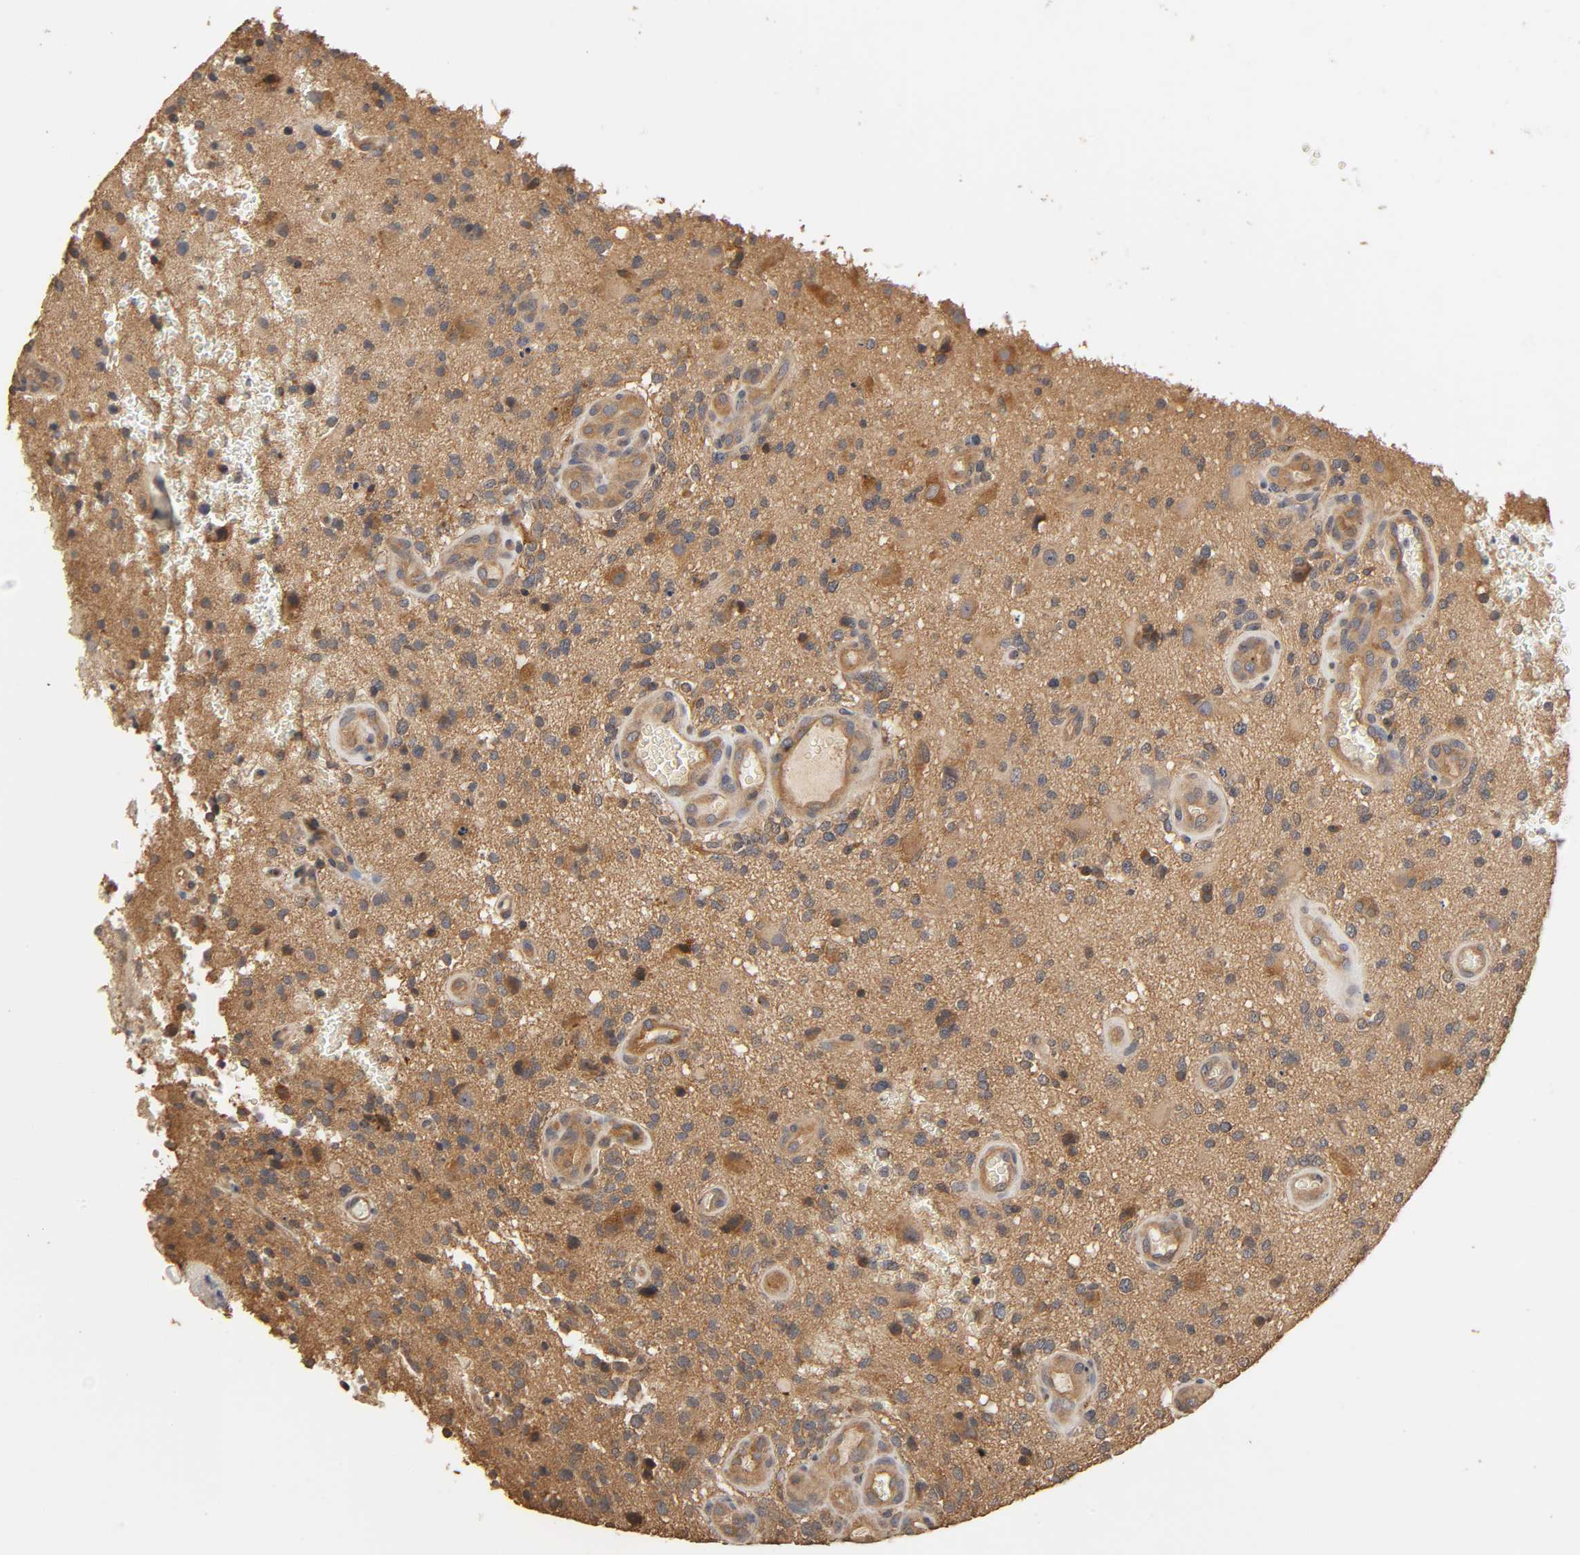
{"staining": {"intensity": "moderate", "quantity": ">75%", "location": "cytoplasmic/membranous"}, "tissue": "glioma", "cell_type": "Tumor cells", "image_type": "cancer", "snomed": [{"axis": "morphology", "description": "Normal tissue, NOS"}, {"axis": "morphology", "description": "Glioma, malignant, High grade"}, {"axis": "topography", "description": "Cerebral cortex"}], "caption": "The image displays a brown stain indicating the presence of a protein in the cytoplasmic/membranous of tumor cells in glioma.", "gene": "ARHGEF7", "patient": {"sex": "male", "age": 75}}